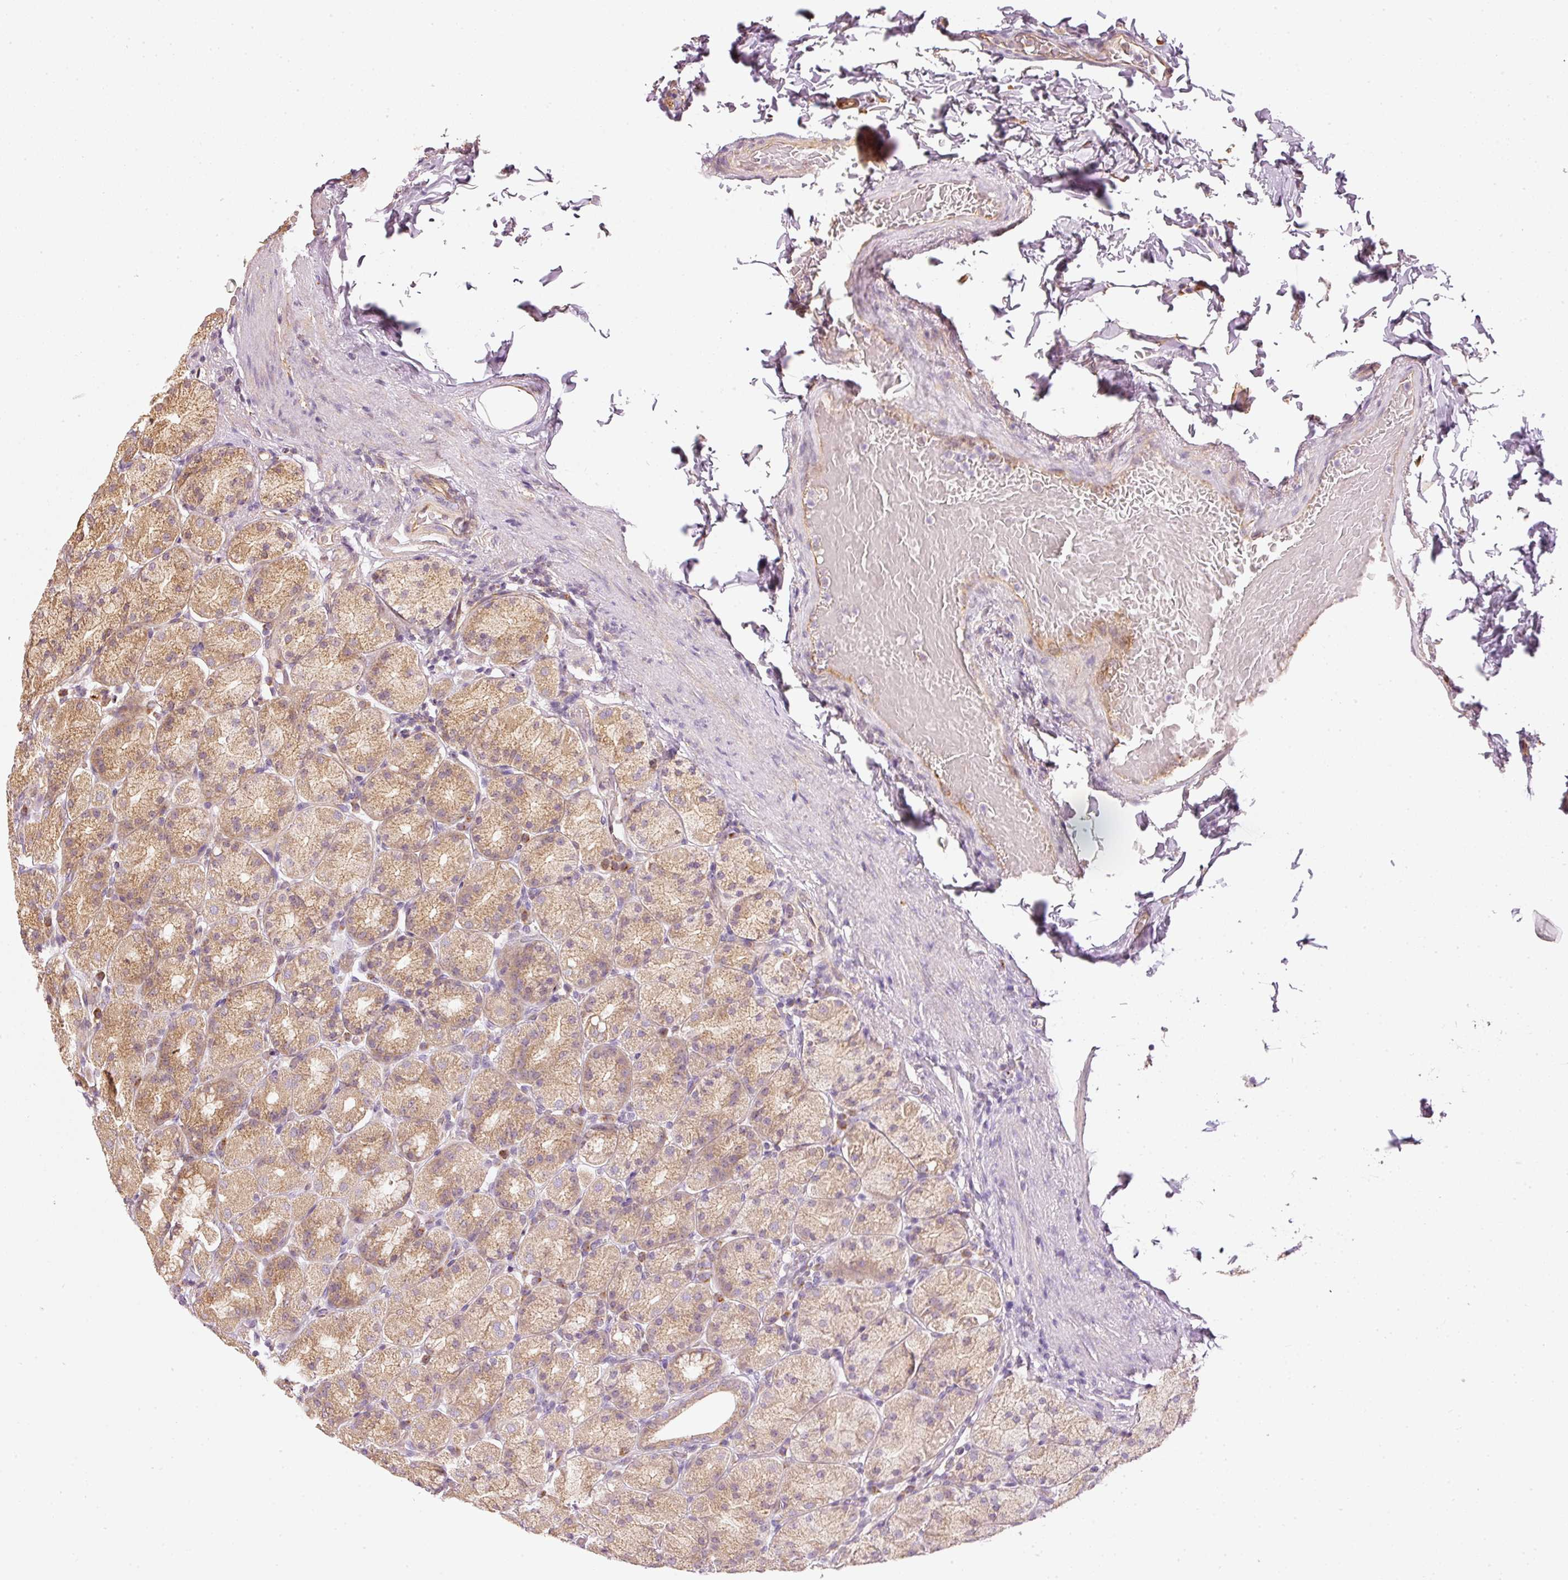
{"staining": {"intensity": "moderate", "quantity": ">75%", "location": "cytoplasmic/membranous"}, "tissue": "stomach", "cell_type": "Glandular cells", "image_type": "normal", "snomed": [{"axis": "morphology", "description": "Normal tissue, NOS"}, {"axis": "topography", "description": "Stomach, upper"}, {"axis": "topography", "description": "Stomach"}], "caption": "A high-resolution photomicrograph shows immunohistochemistry staining of benign stomach, which displays moderate cytoplasmic/membranous positivity in approximately >75% of glandular cells. (DAB (3,3'-diaminobenzidine) IHC with brightfield microscopy, high magnification).", "gene": "MTHFD1L", "patient": {"sex": "male", "age": 68}}